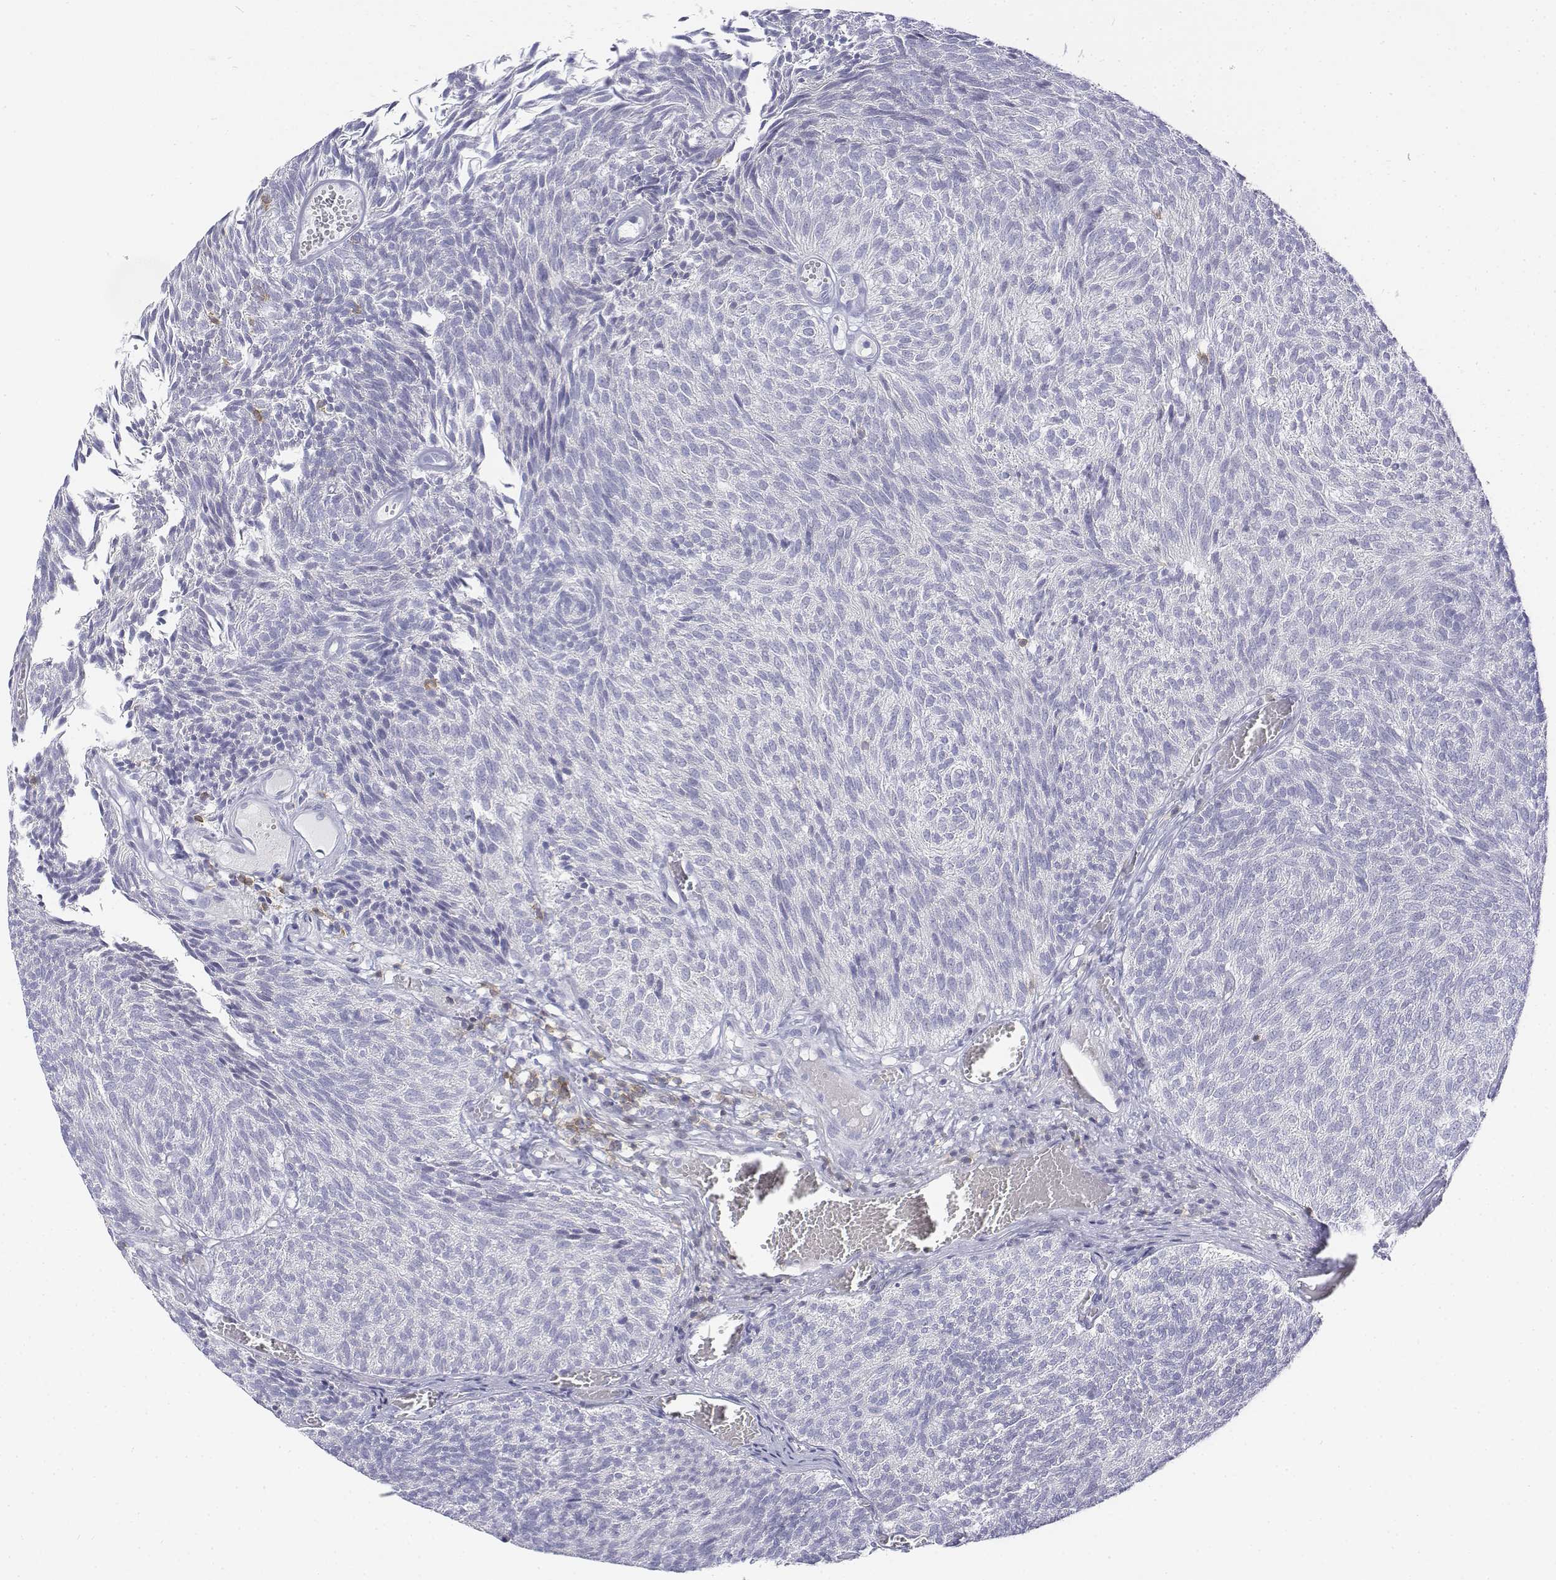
{"staining": {"intensity": "negative", "quantity": "none", "location": "none"}, "tissue": "urothelial cancer", "cell_type": "Tumor cells", "image_type": "cancer", "snomed": [{"axis": "morphology", "description": "Urothelial carcinoma, Low grade"}, {"axis": "topography", "description": "Urinary bladder"}], "caption": "Urothelial carcinoma (low-grade) stained for a protein using immunohistochemistry (IHC) demonstrates no staining tumor cells.", "gene": "CD3E", "patient": {"sex": "male", "age": 77}}